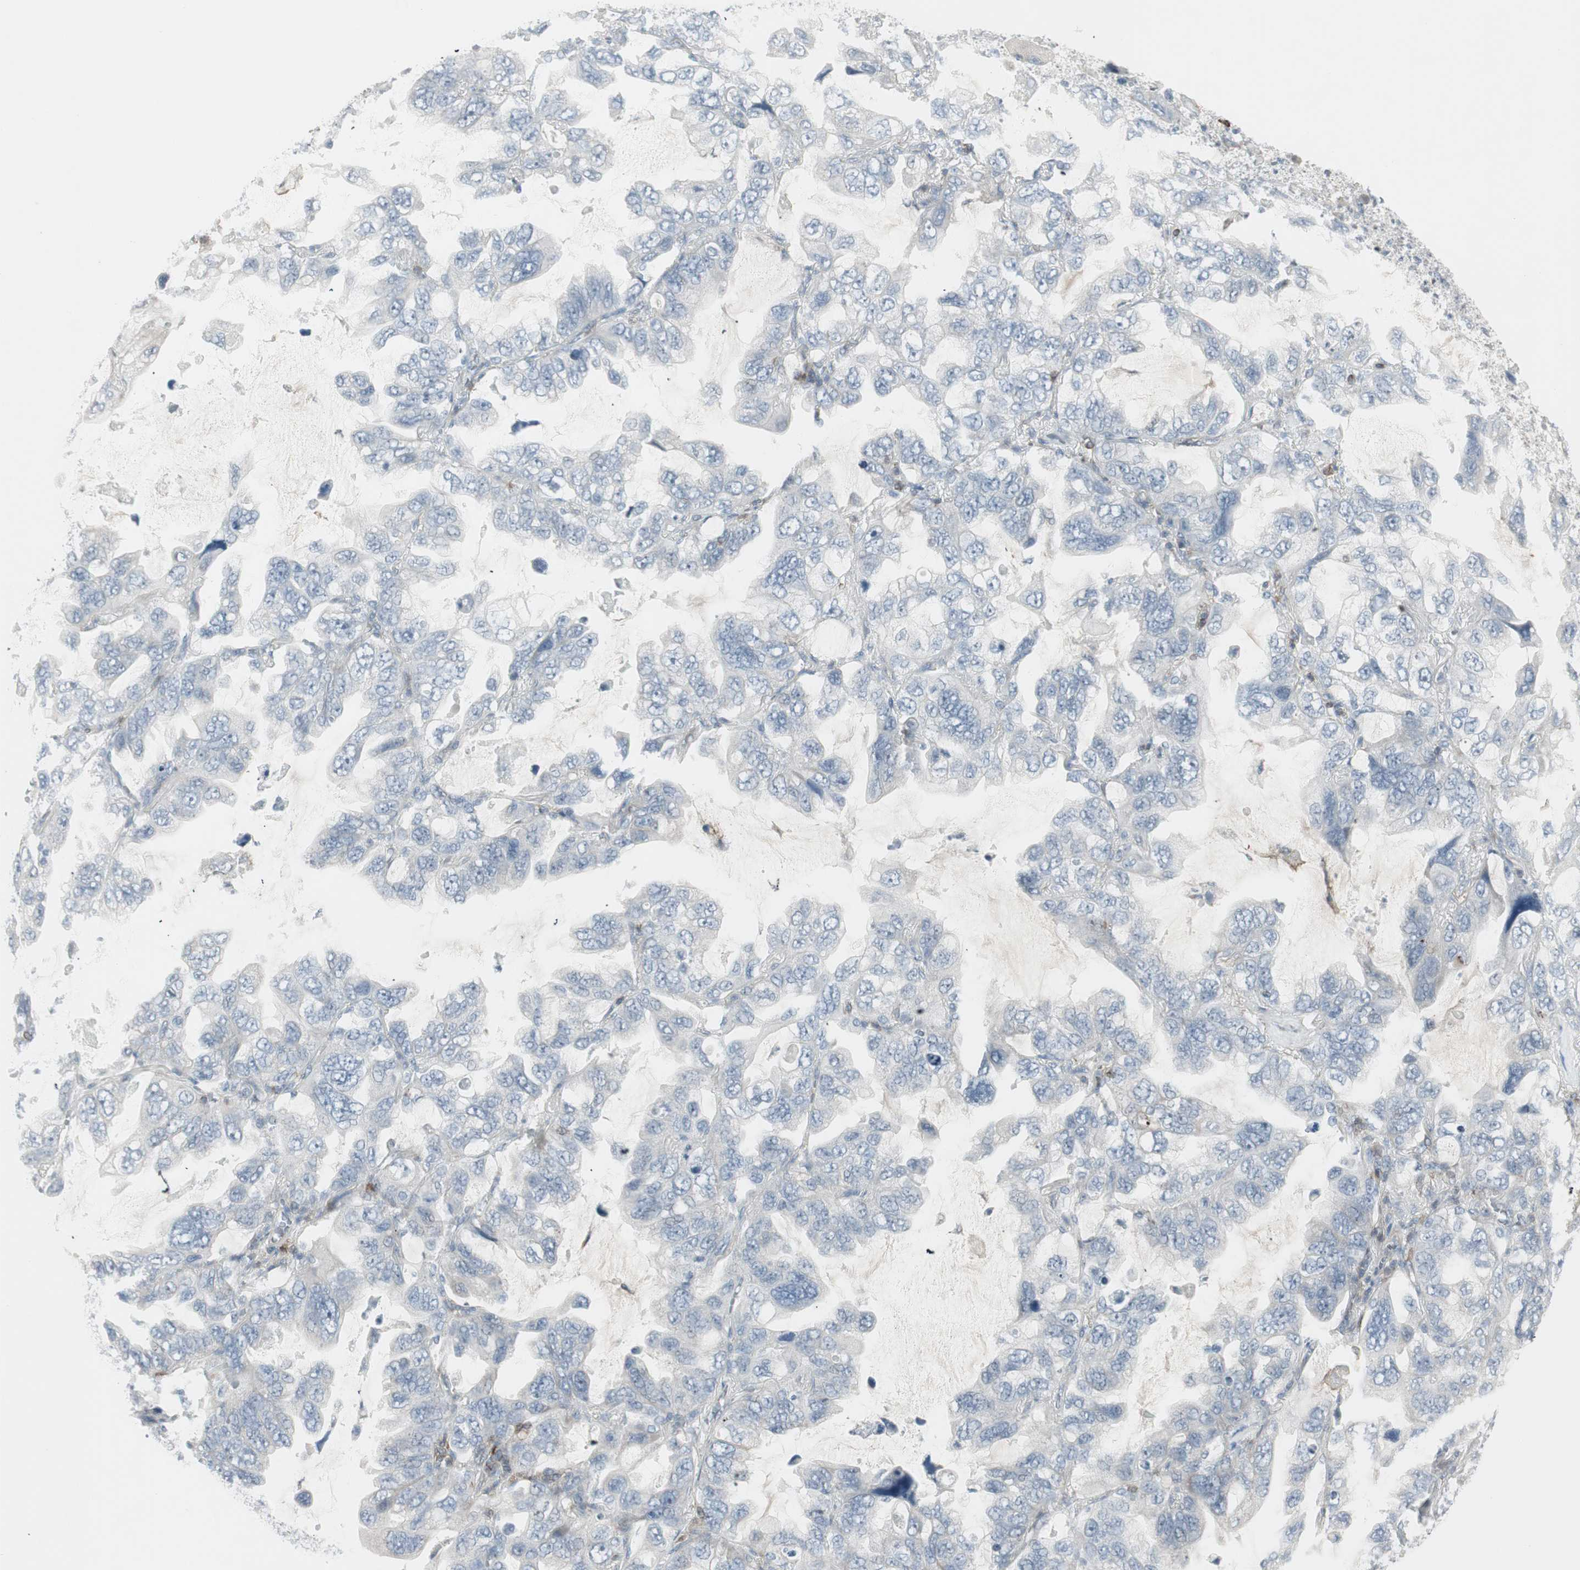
{"staining": {"intensity": "negative", "quantity": "none", "location": "none"}, "tissue": "lung cancer", "cell_type": "Tumor cells", "image_type": "cancer", "snomed": [{"axis": "morphology", "description": "Squamous cell carcinoma, NOS"}, {"axis": "topography", "description": "Lung"}], "caption": "Squamous cell carcinoma (lung) was stained to show a protein in brown. There is no significant positivity in tumor cells.", "gene": "MAP4K4", "patient": {"sex": "female", "age": 73}}